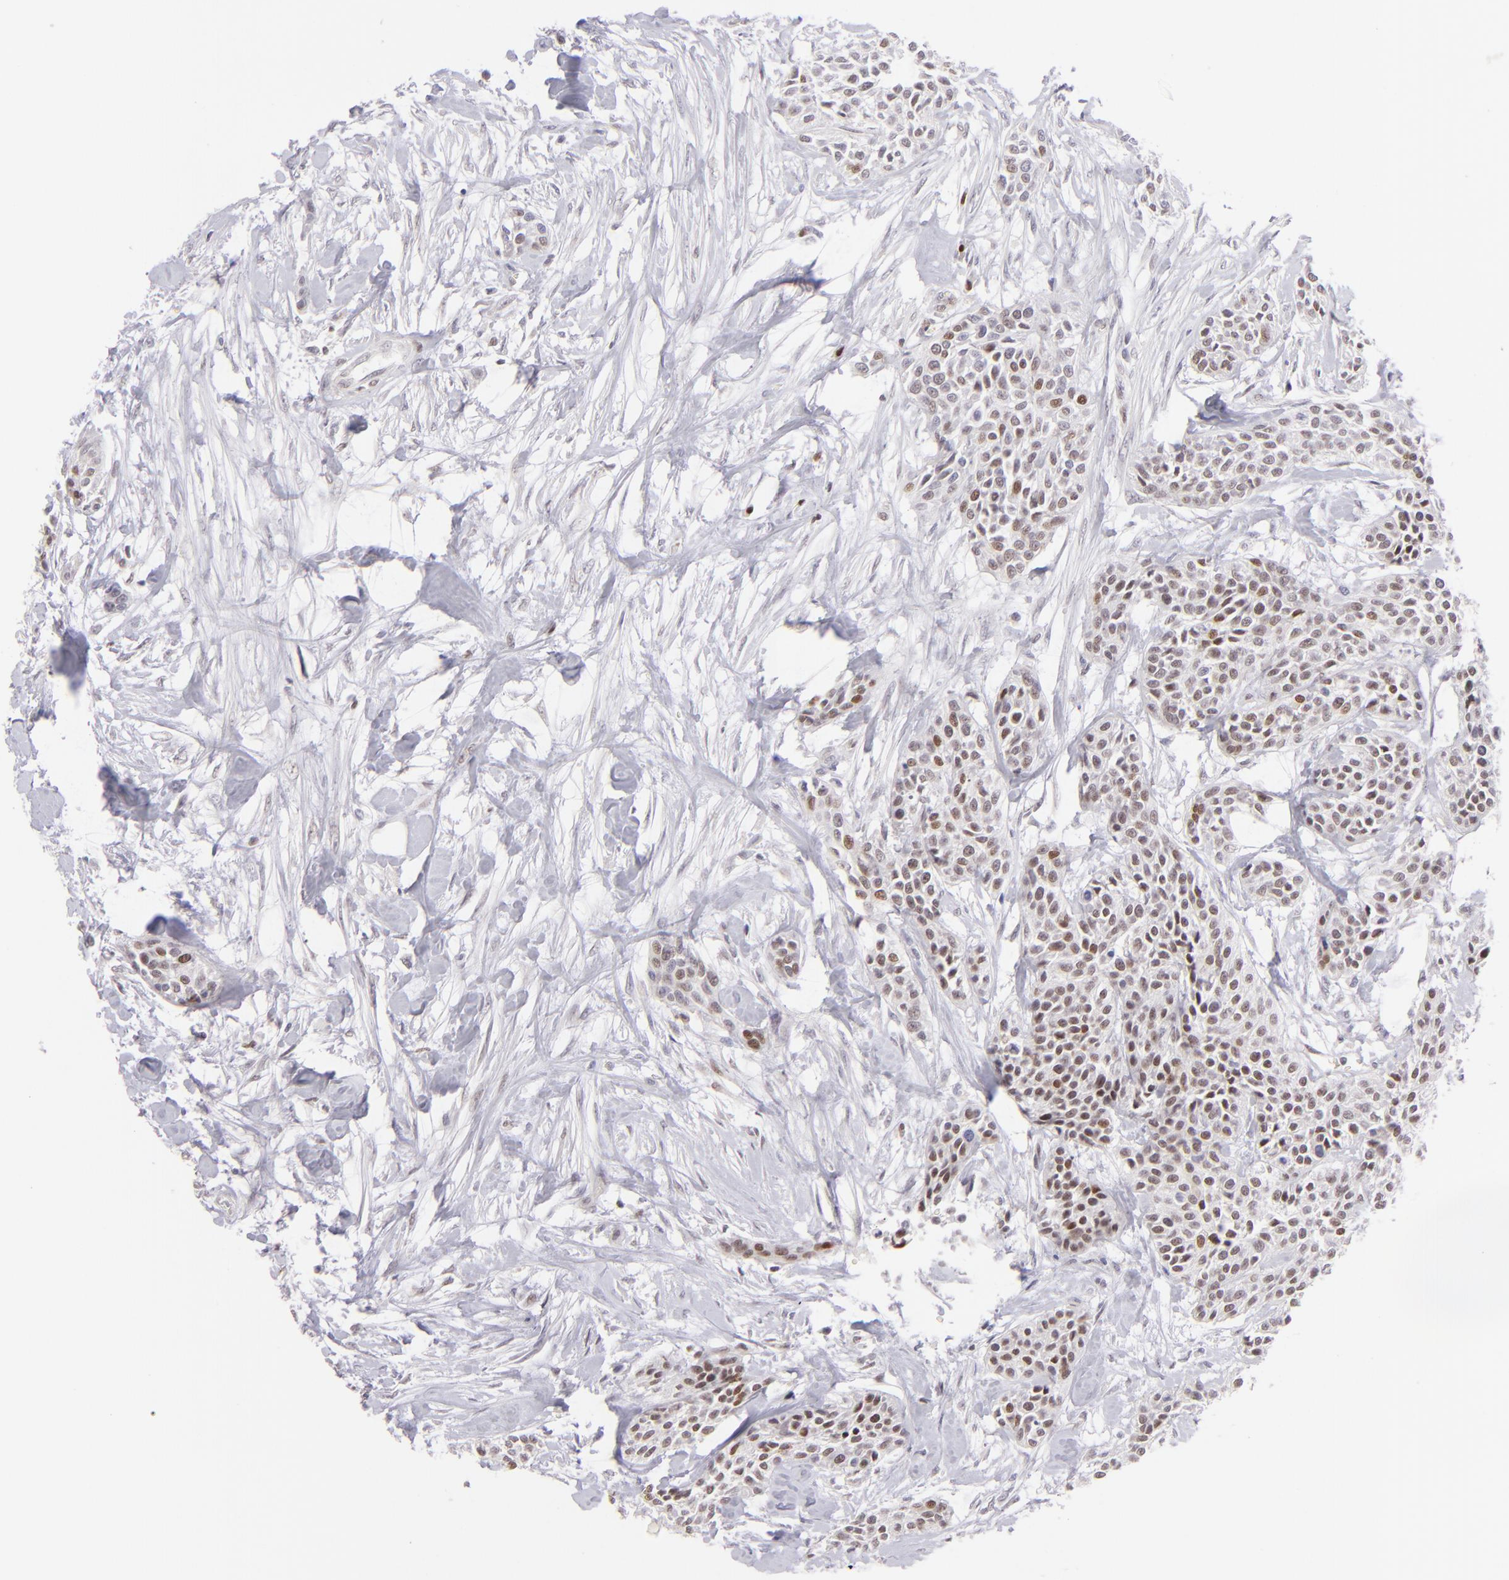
{"staining": {"intensity": "weak", "quantity": "25%-75%", "location": "nuclear"}, "tissue": "urothelial cancer", "cell_type": "Tumor cells", "image_type": "cancer", "snomed": [{"axis": "morphology", "description": "Urothelial carcinoma, High grade"}, {"axis": "topography", "description": "Urinary bladder"}], "caption": "Approximately 25%-75% of tumor cells in urothelial cancer demonstrate weak nuclear protein positivity as visualized by brown immunohistochemical staining.", "gene": "POU2F1", "patient": {"sex": "male", "age": 56}}